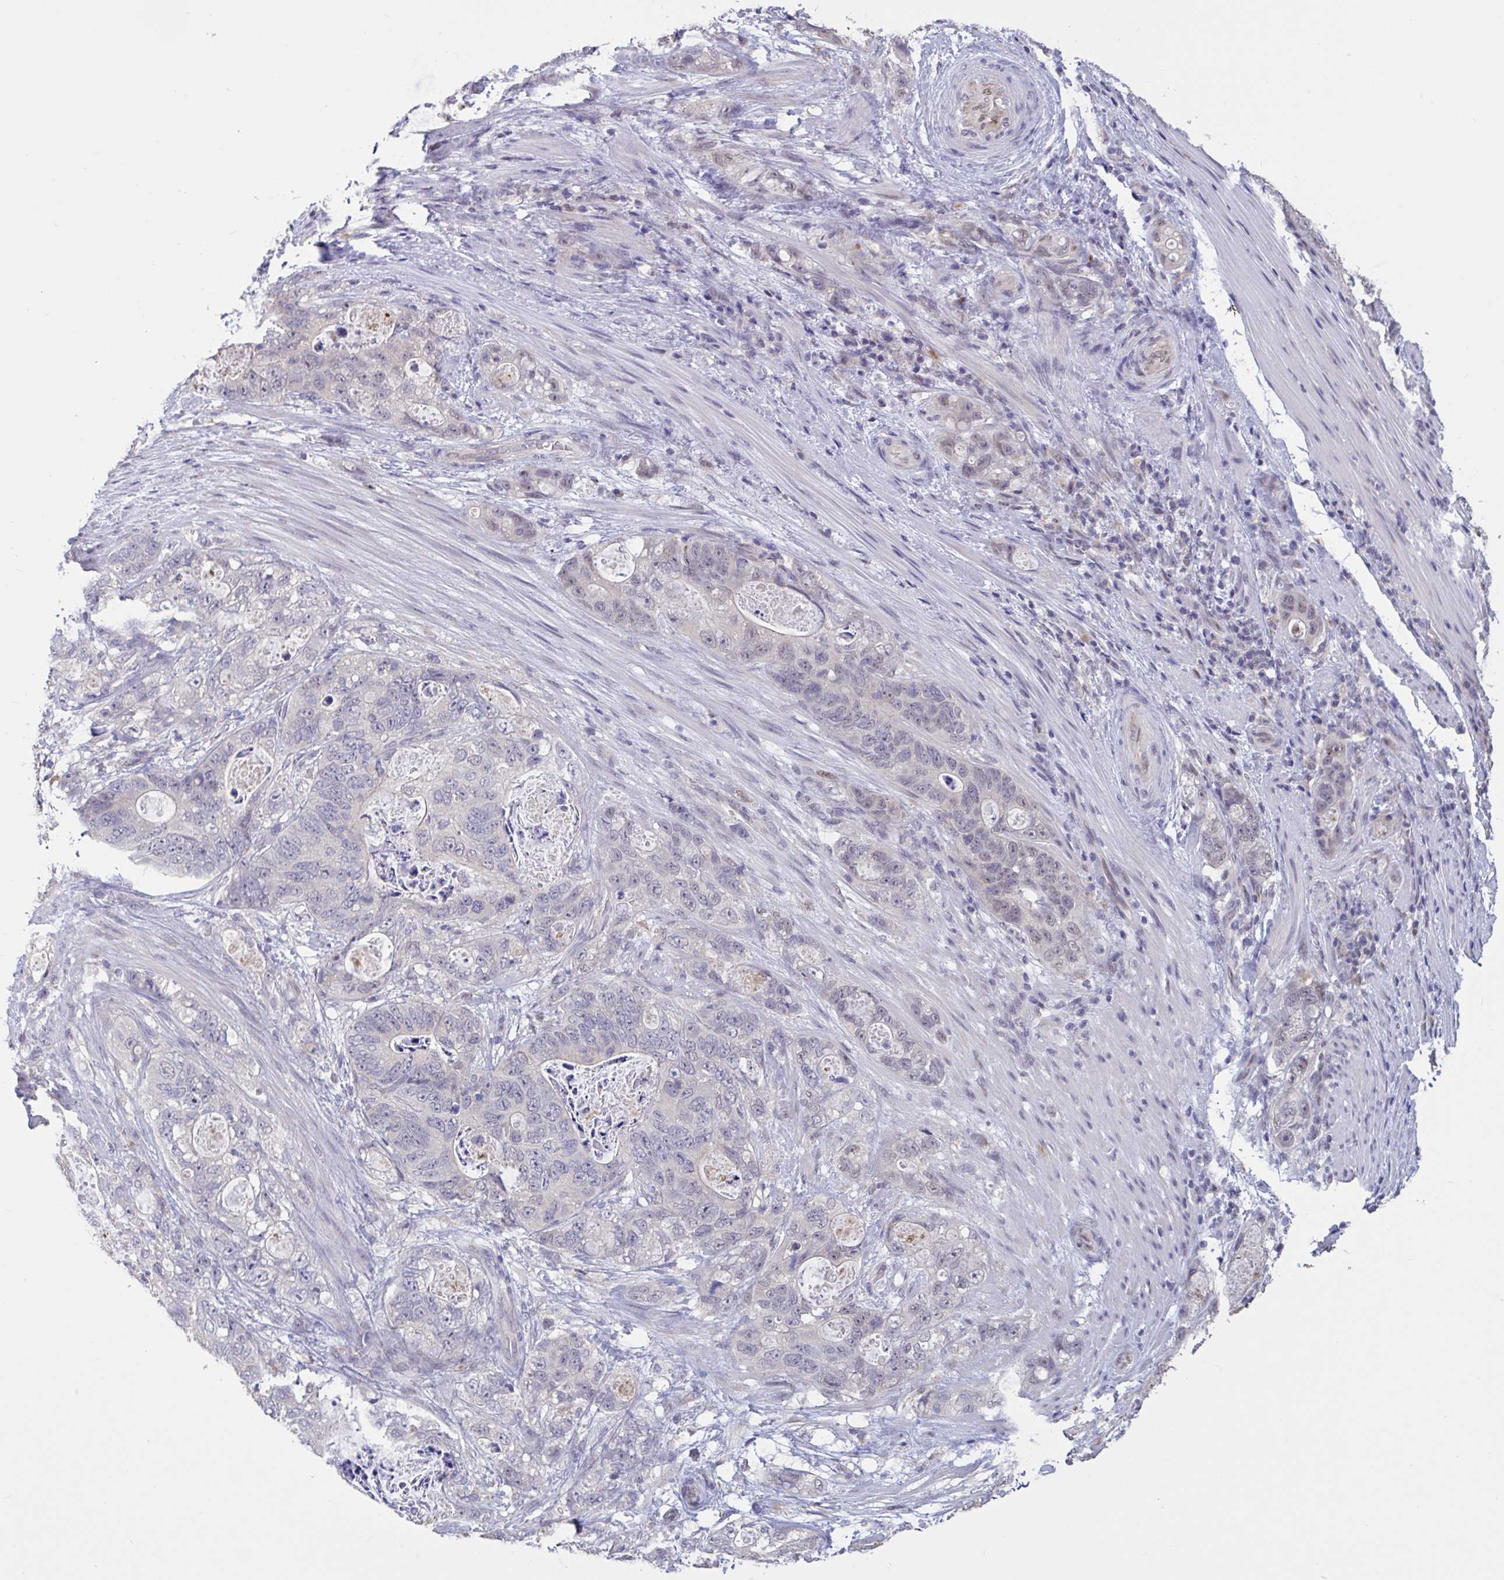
{"staining": {"intensity": "negative", "quantity": "none", "location": "none"}, "tissue": "stomach cancer", "cell_type": "Tumor cells", "image_type": "cancer", "snomed": [{"axis": "morphology", "description": "Normal tissue, NOS"}, {"axis": "morphology", "description": "Adenocarcinoma, NOS"}, {"axis": "topography", "description": "Stomach"}], "caption": "High power microscopy histopathology image of an immunohistochemistry (IHC) histopathology image of stomach cancer, revealing no significant staining in tumor cells.", "gene": "DDX39A", "patient": {"sex": "female", "age": 89}}